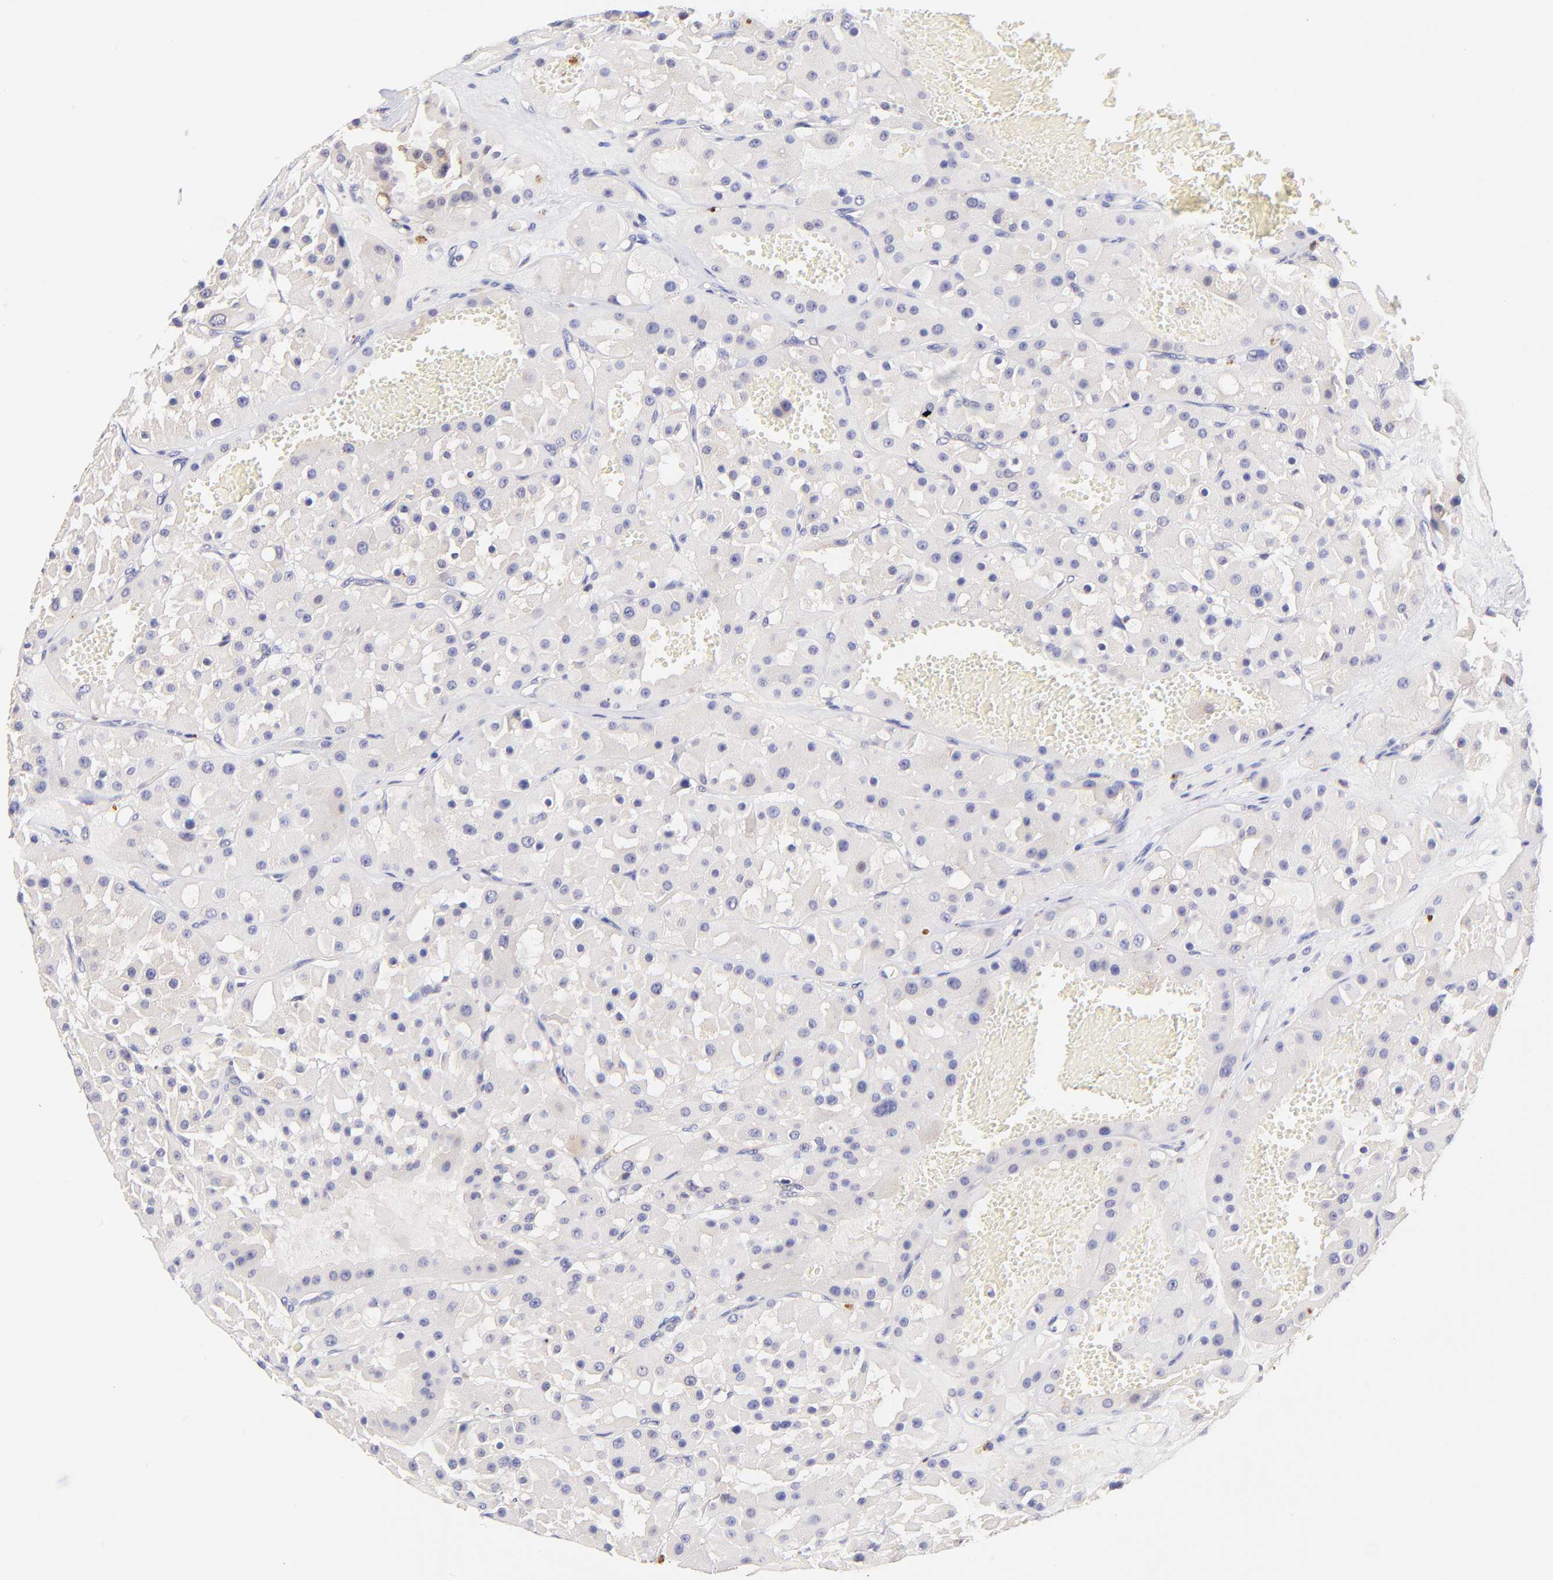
{"staining": {"intensity": "negative", "quantity": "none", "location": "none"}, "tissue": "renal cancer", "cell_type": "Tumor cells", "image_type": "cancer", "snomed": [{"axis": "morphology", "description": "Adenocarcinoma, uncertain malignant potential"}, {"axis": "topography", "description": "Kidney"}], "caption": "High power microscopy image of an immunohistochemistry micrograph of renal cancer (adenocarcinoma,  uncertain malignant potential), revealing no significant expression in tumor cells.", "gene": "RPL11", "patient": {"sex": "male", "age": 63}}